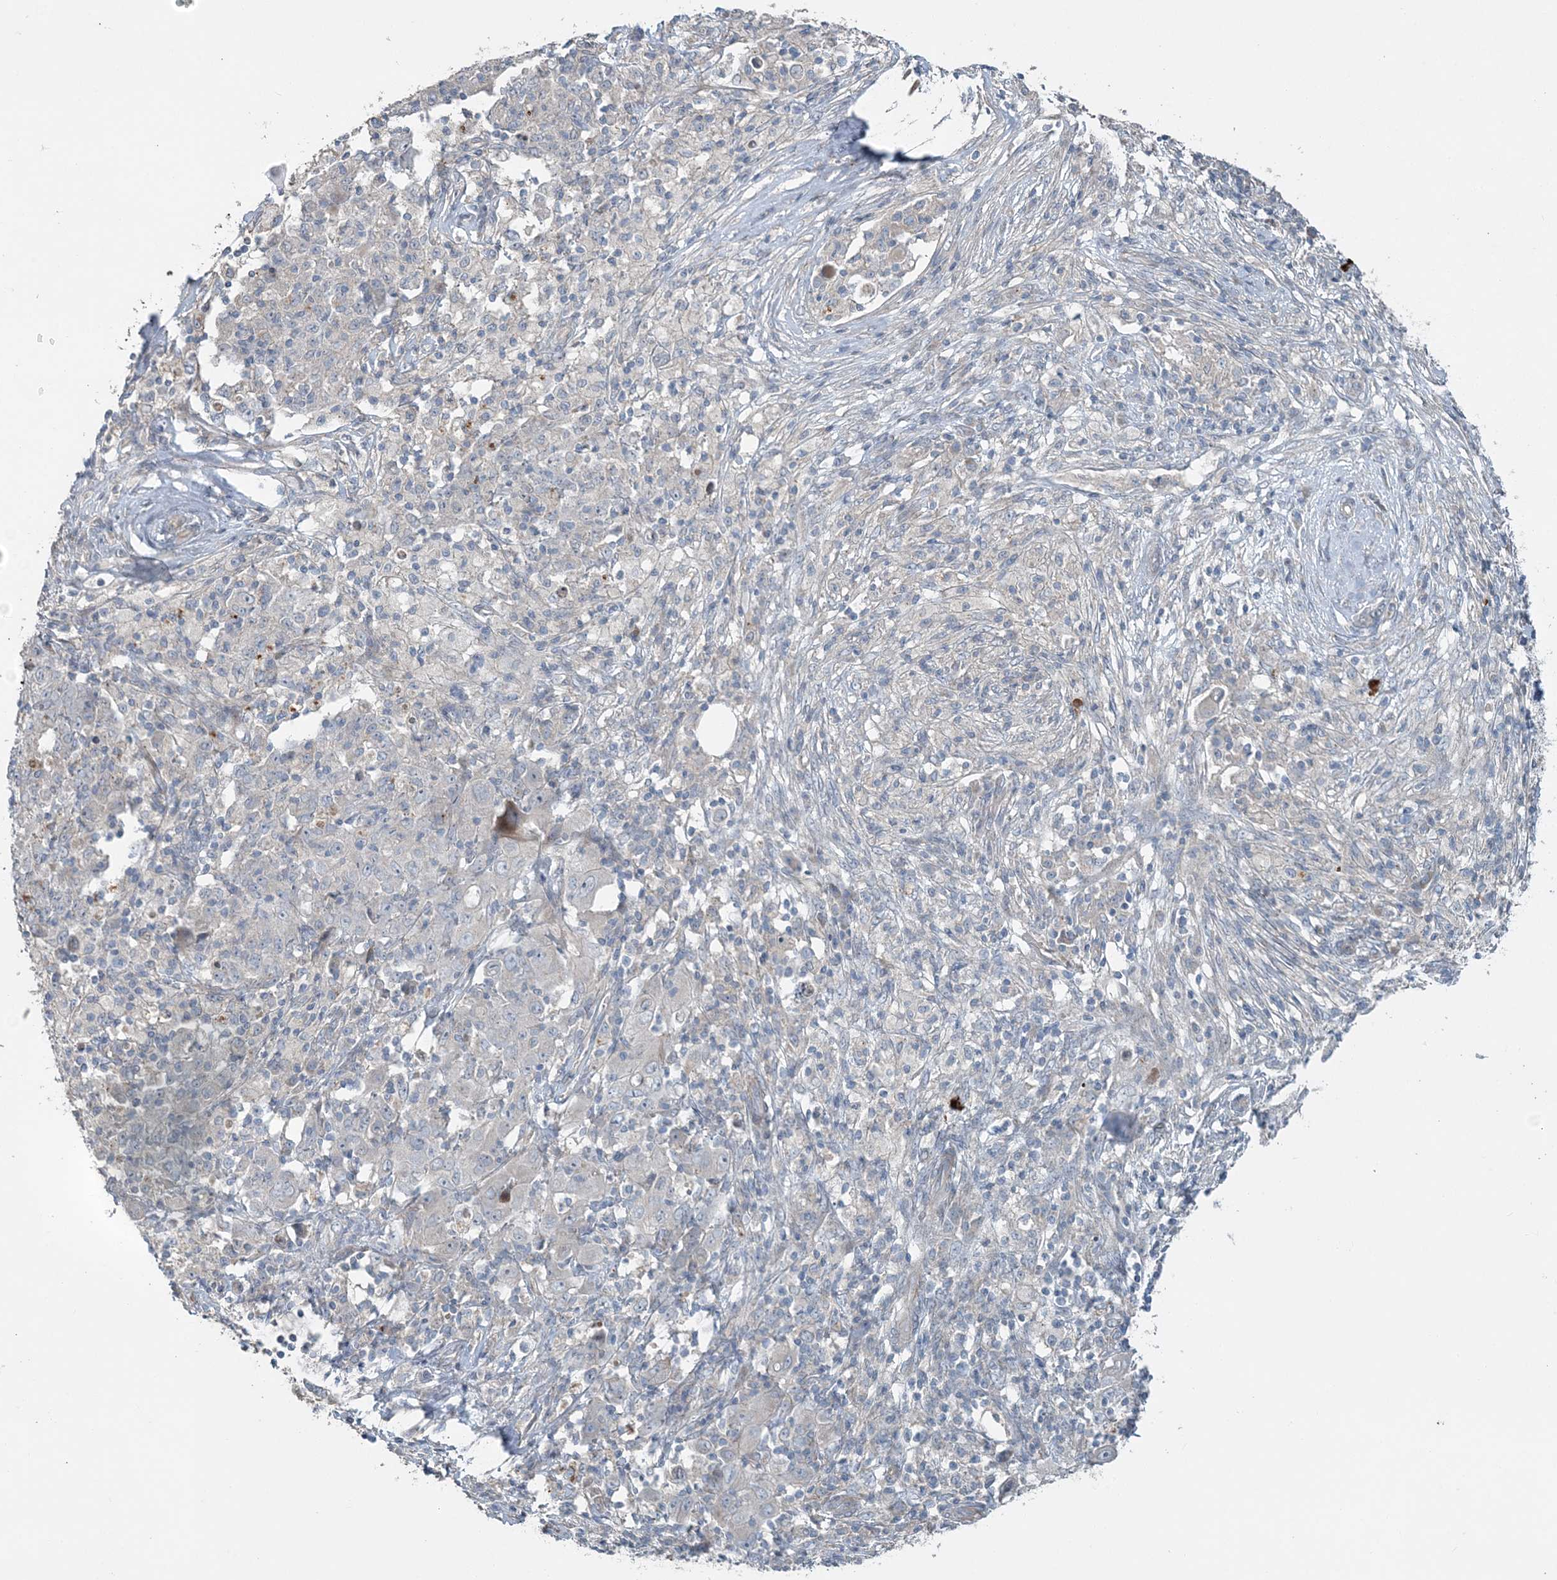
{"staining": {"intensity": "negative", "quantity": "none", "location": "none"}, "tissue": "ovarian cancer", "cell_type": "Tumor cells", "image_type": "cancer", "snomed": [{"axis": "morphology", "description": "Carcinoma, endometroid"}, {"axis": "topography", "description": "Ovary"}], "caption": "Immunohistochemistry (IHC) image of ovarian cancer stained for a protein (brown), which exhibits no positivity in tumor cells.", "gene": "SLC4A10", "patient": {"sex": "female", "age": 42}}